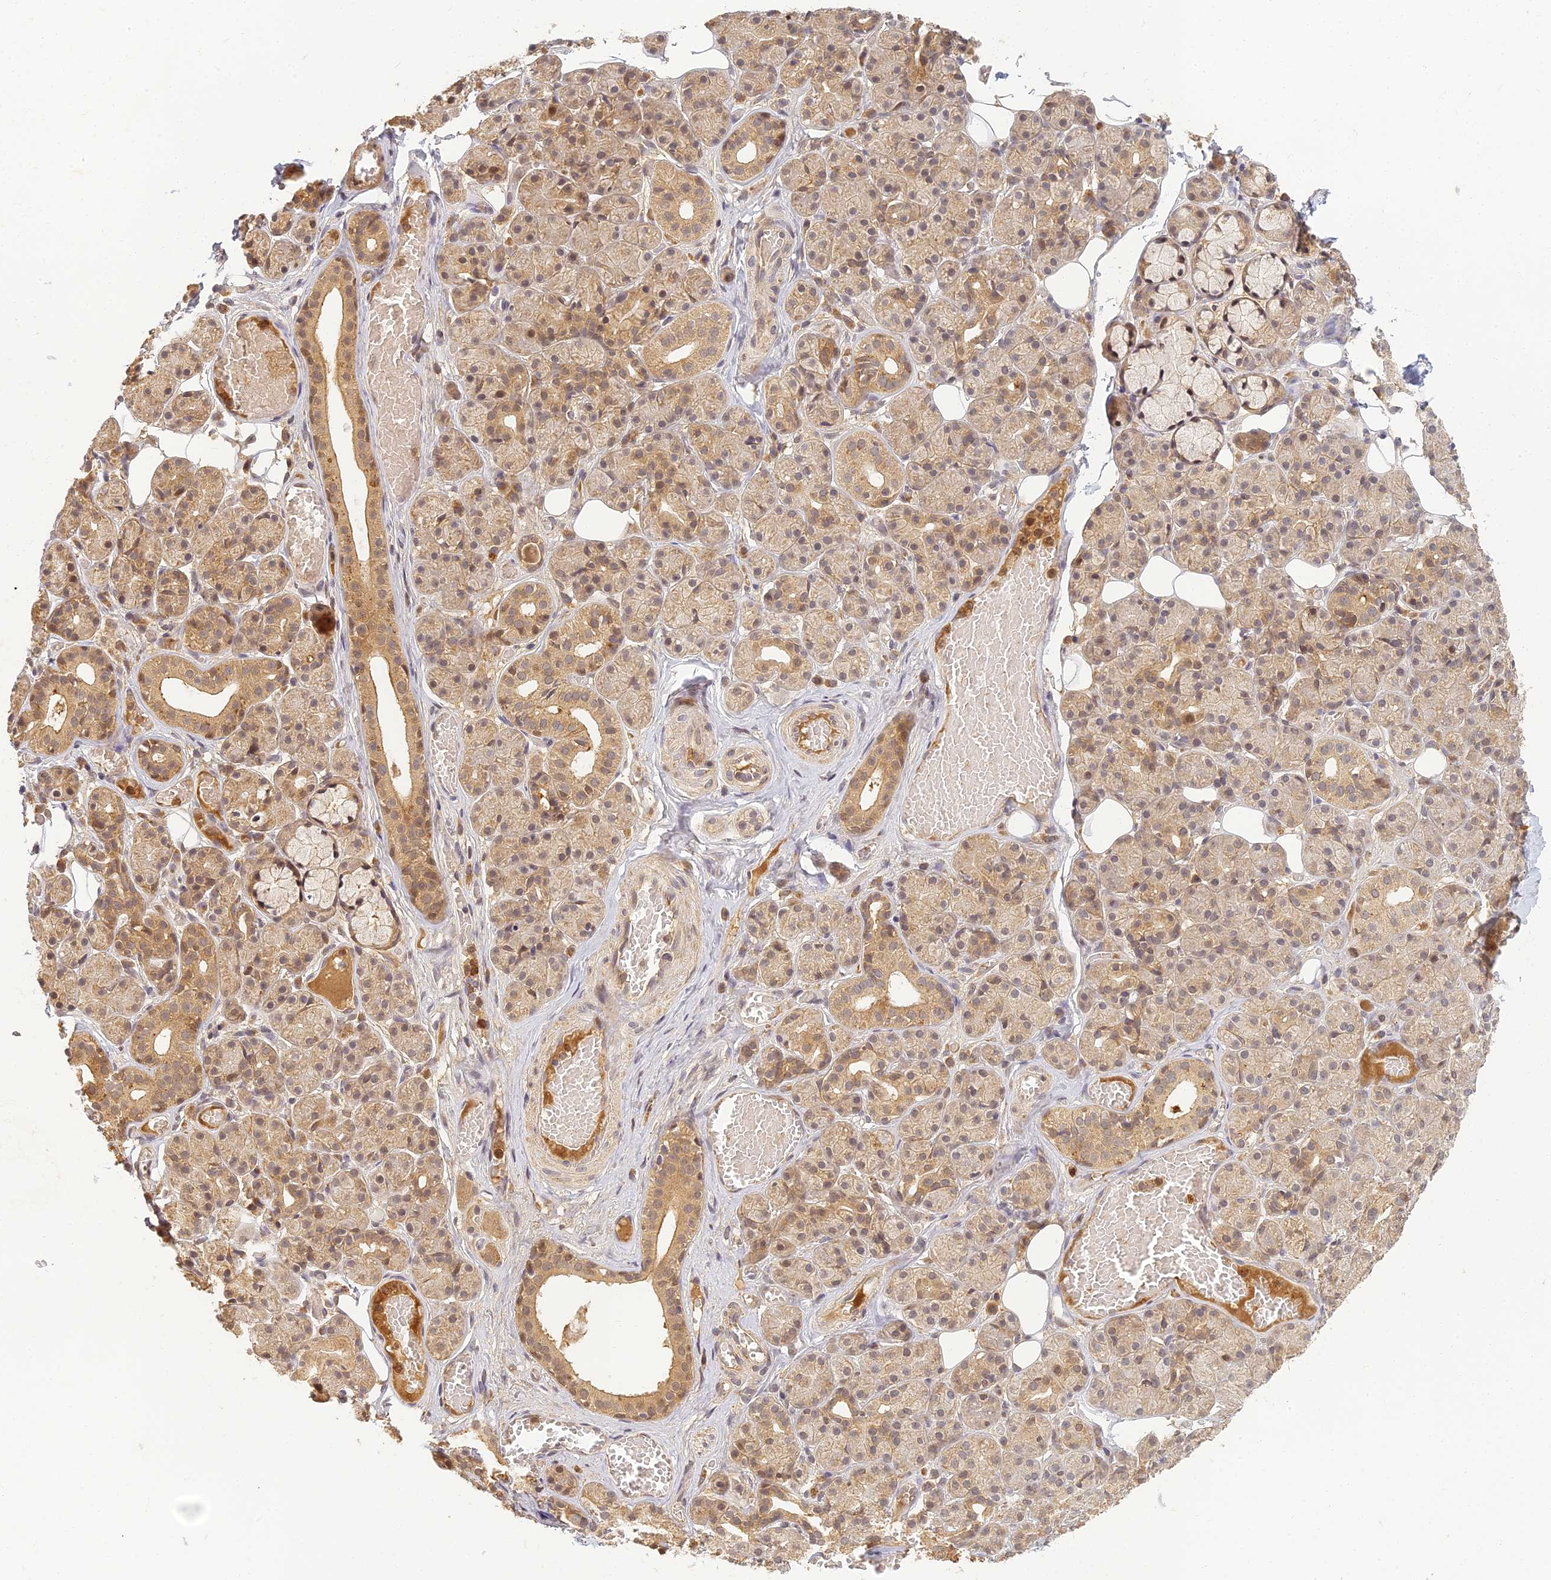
{"staining": {"intensity": "moderate", "quantity": "25%-75%", "location": "cytoplasmic/membranous"}, "tissue": "salivary gland", "cell_type": "Glandular cells", "image_type": "normal", "snomed": [{"axis": "morphology", "description": "Normal tissue, NOS"}, {"axis": "topography", "description": "Salivary gland"}], "caption": "Benign salivary gland exhibits moderate cytoplasmic/membranous expression in approximately 25%-75% of glandular cells, visualized by immunohistochemistry. The staining is performed using DAB (3,3'-diaminobenzidine) brown chromogen to label protein expression. The nuclei are counter-stained blue using hematoxylin.", "gene": "RGL3", "patient": {"sex": "male", "age": 63}}